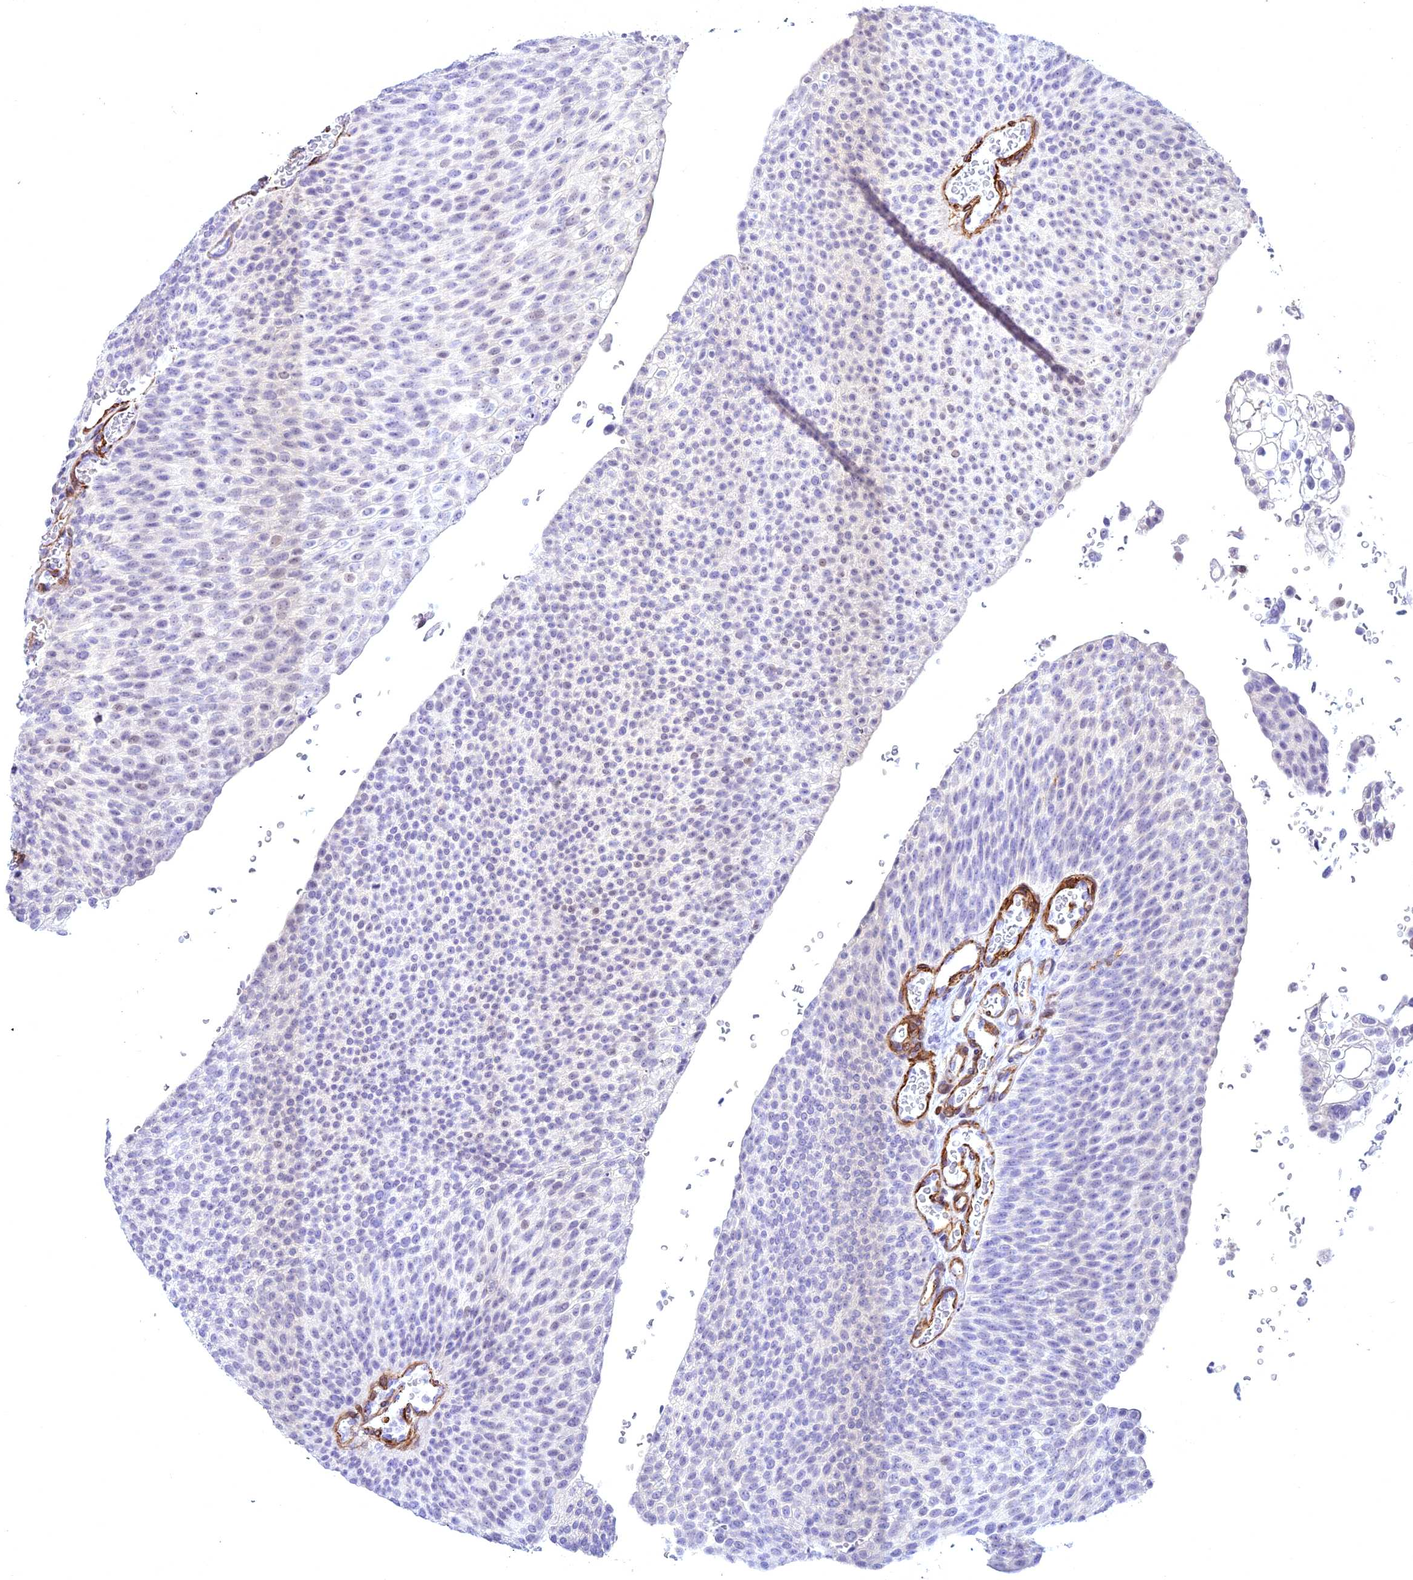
{"staining": {"intensity": "negative", "quantity": "none", "location": "none"}, "tissue": "urothelial cancer", "cell_type": "Tumor cells", "image_type": "cancer", "snomed": [{"axis": "morphology", "description": "Urothelial carcinoma, High grade"}, {"axis": "topography", "description": "Urinary bladder"}], "caption": "Urothelial carcinoma (high-grade) was stained to show a protein in brown. There is no significant staining in tumor cells.", "gene": "CENPV", "patient": {"sex": "female", "age": 79}}